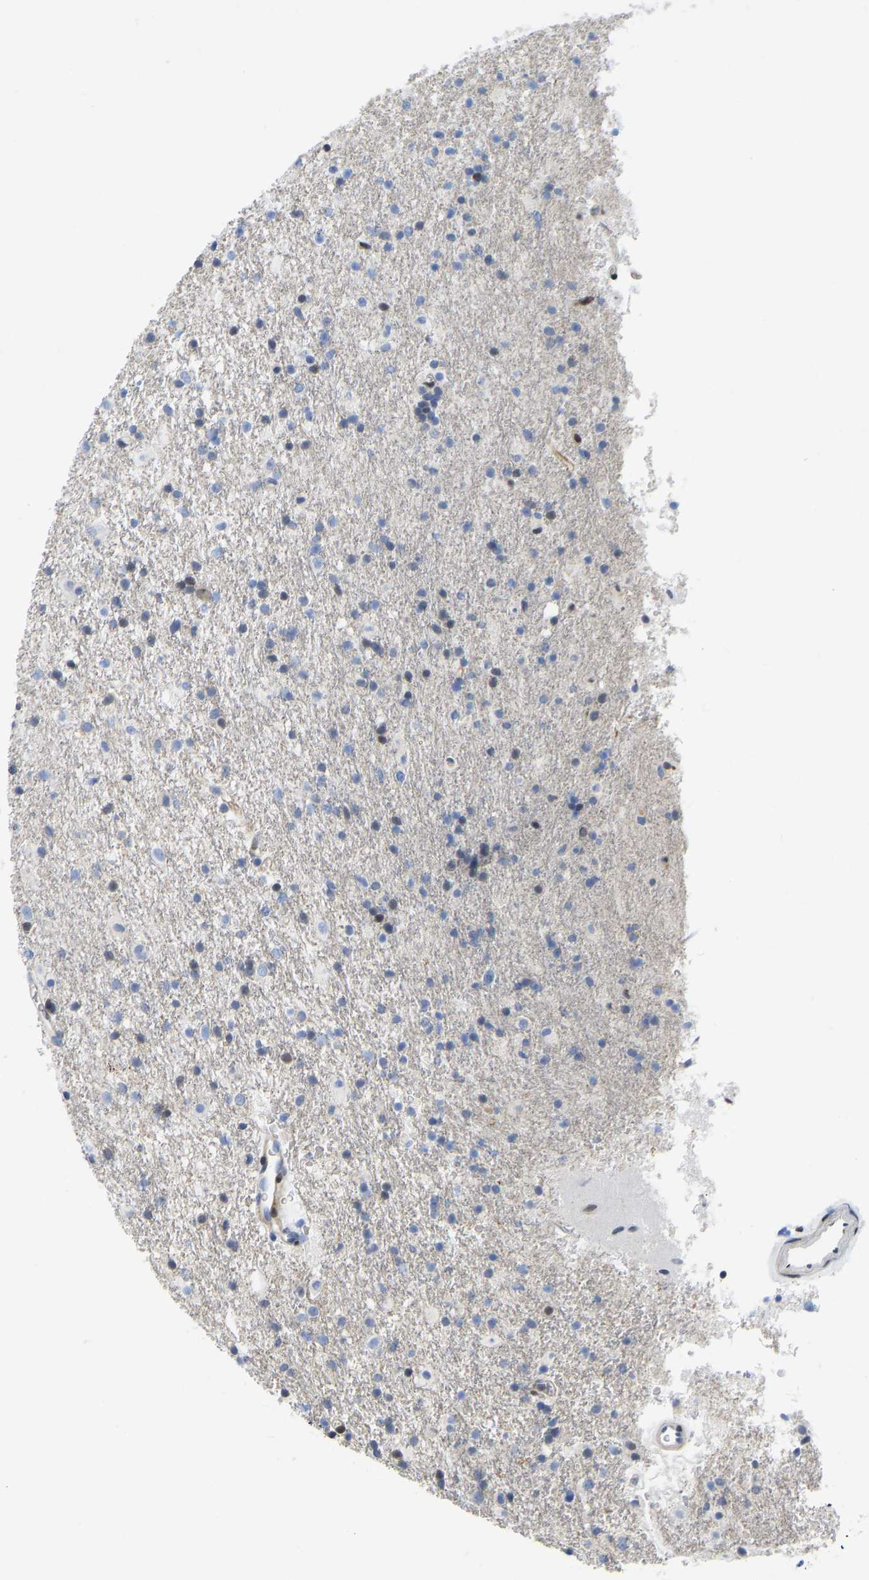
{"staining": {"intensity": "negative", "quantity": "none", "location": "none"}, "tissue": "glioma", "cell_type": "Tumor cells", "image_type": "cancer", "snomed": [{"axis": "morphology", "description": "Glioma, malignant, Low grade"}, {"axis": "topography", "description": "Brain"}], "caption": "This is a image of immunohistochemistry (IHC) staining of low-grade glioma (malignant), which shows no positivity in tumor cells.", "gene": "HDAC5", "patient": {"sex": "male", "age": 65}}